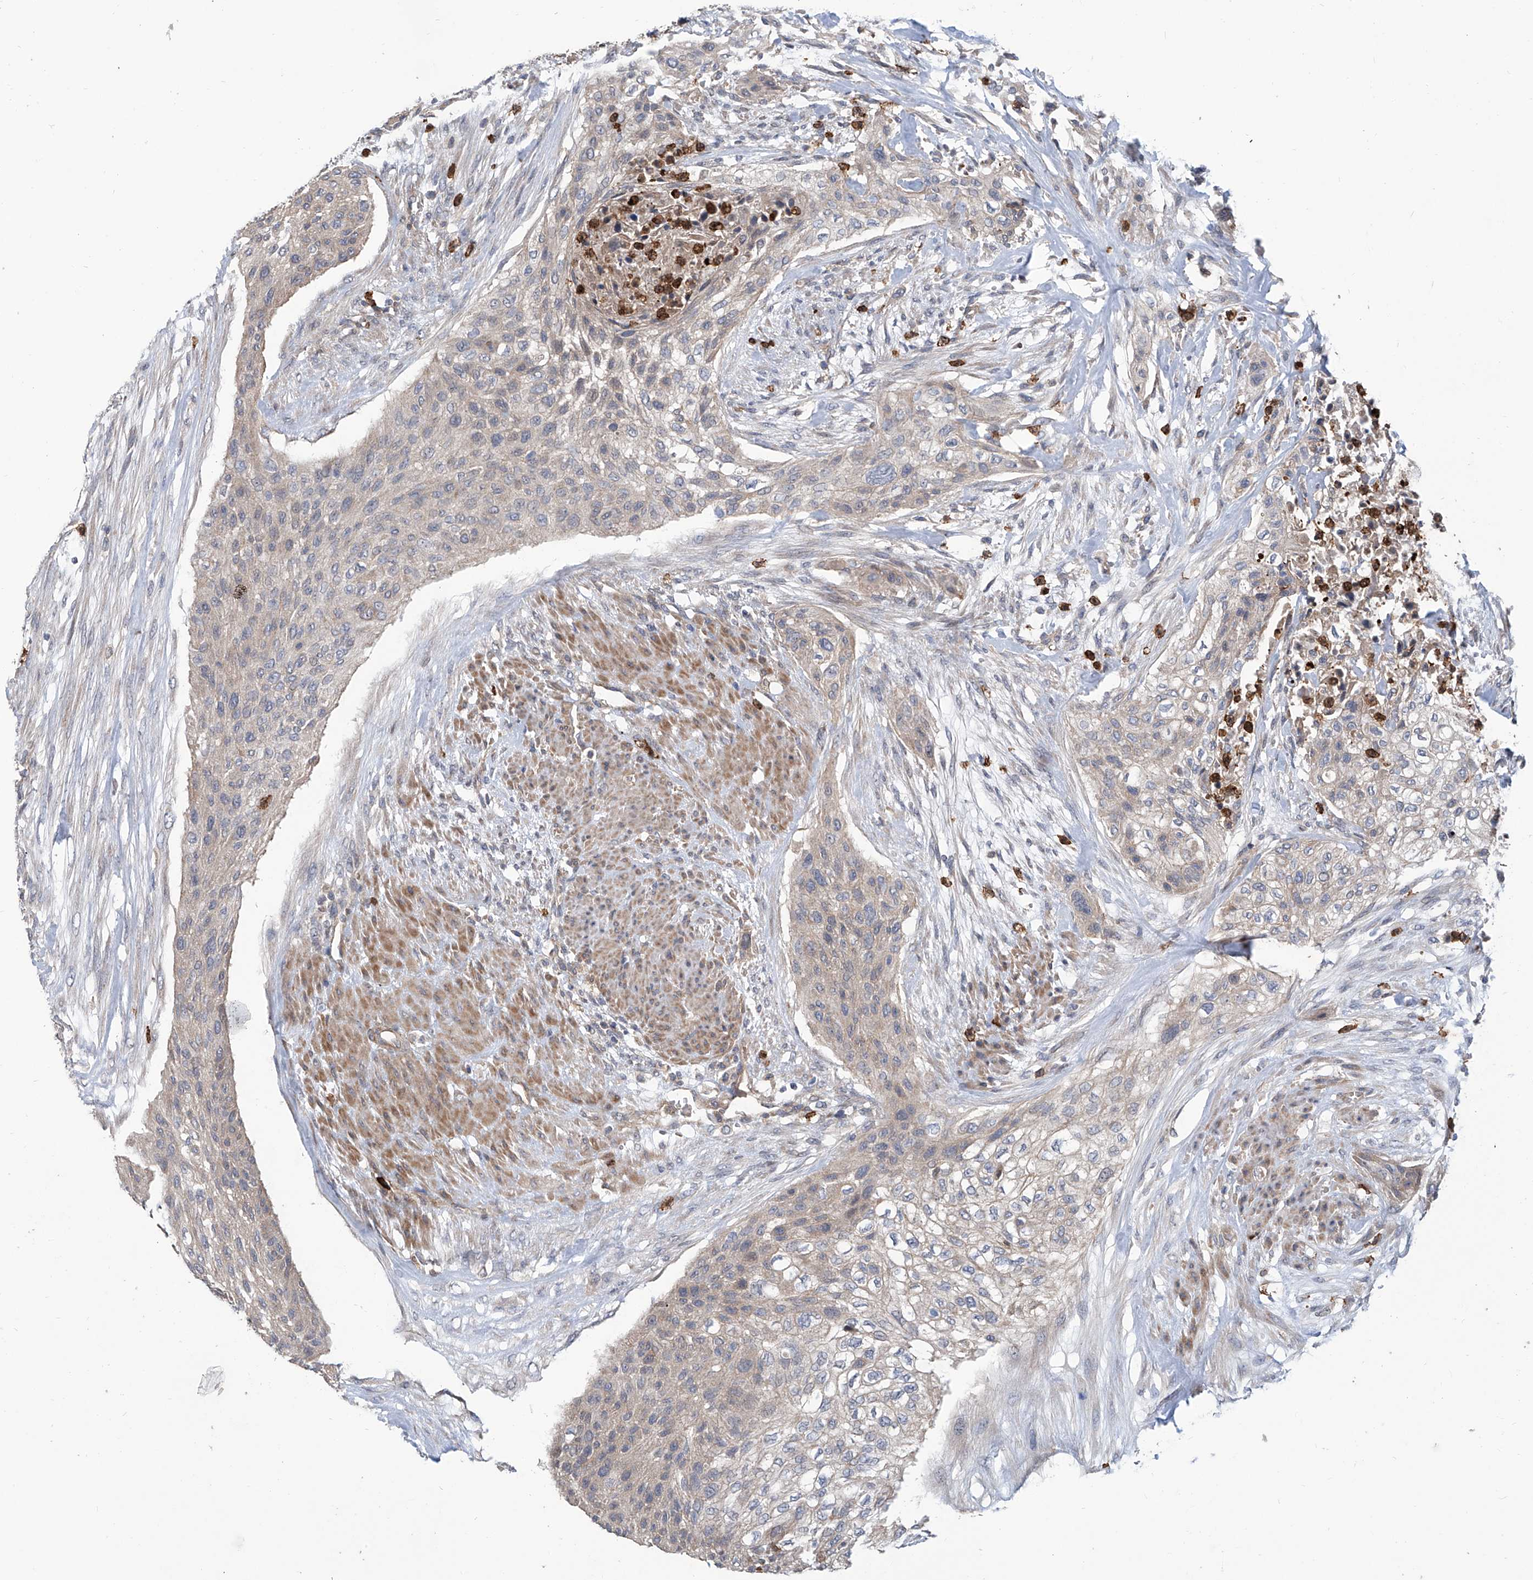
{"staining": {"intensity": "weak", "quantity": "25%-75%", "location": "cytoplasmic/membranous"}, "tissue": "urothelial cancer", "cell_type": "Tumor cells", "image_type": "cancer", "snomed": [{"axis": "morphology", "description": "Urothelial carcinoma, High grade"}, {"axis": "topography", "description": "Urinary bladder"}], "caption": "Immunohistochemical staining of human urothelial cancer displays low levels of weak cytoplasmic/membranous staining in about 25%-75% of tumor cells.", "gene": "EIF2D", "patient": {"sex": "male", "age": 35}}